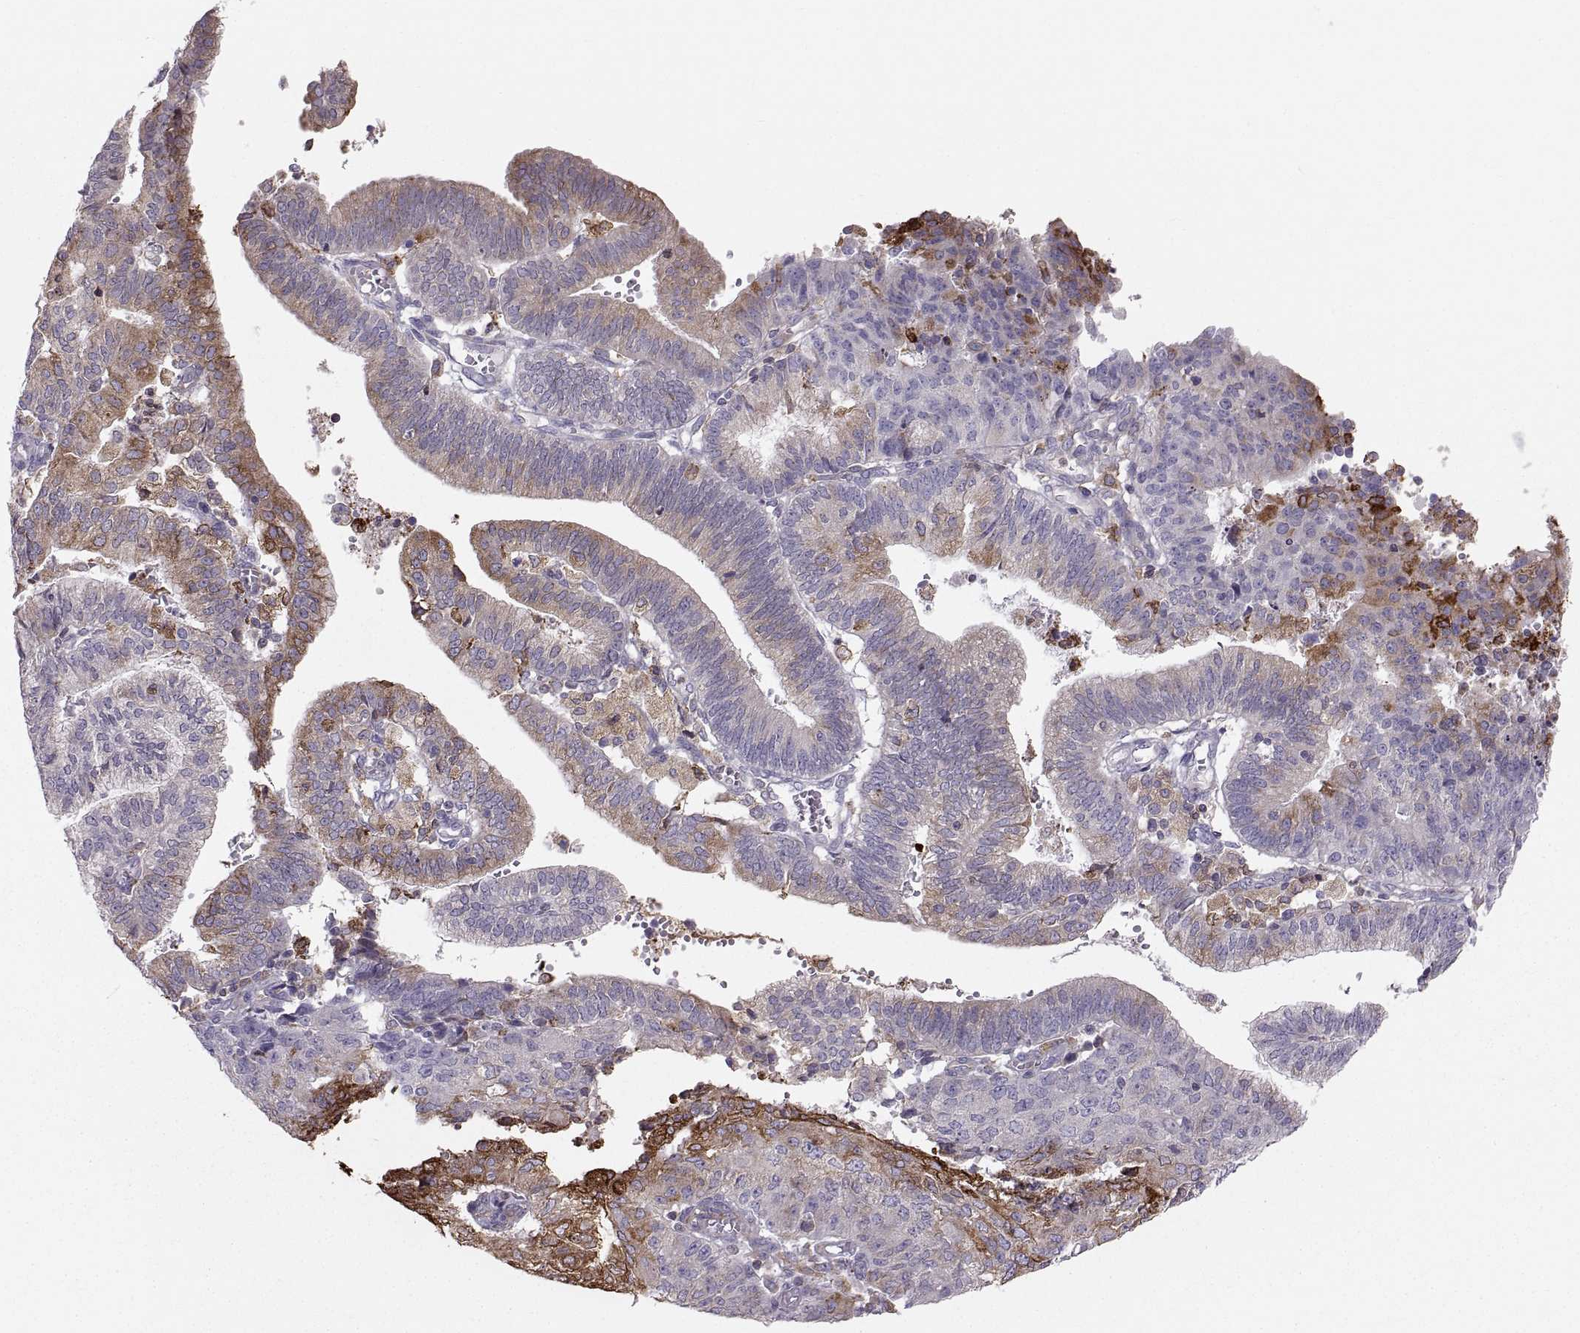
{"staining": {"intensity": "moderate", "quantity": "<25%", "location": "cytoplasmic/membranous"}, "tissue": "endometrial cancer", "cell_type": "Tumor cells", "image_type": "cancer", "snomed": [{"axis": "morphology", "description": "Adenocarcinoma, NOS"}, {"axis": "topography", "description": "Endometrium"}], "caption": "IHC photomicrograph of endometrial cancer stained for a protein (brown), which displays low levels of moderate cytoplasmic/membranous expression in about <25% of tumor cells.", "gene": "ERO1A", "patient": {"sex": "female", "age": 82}}